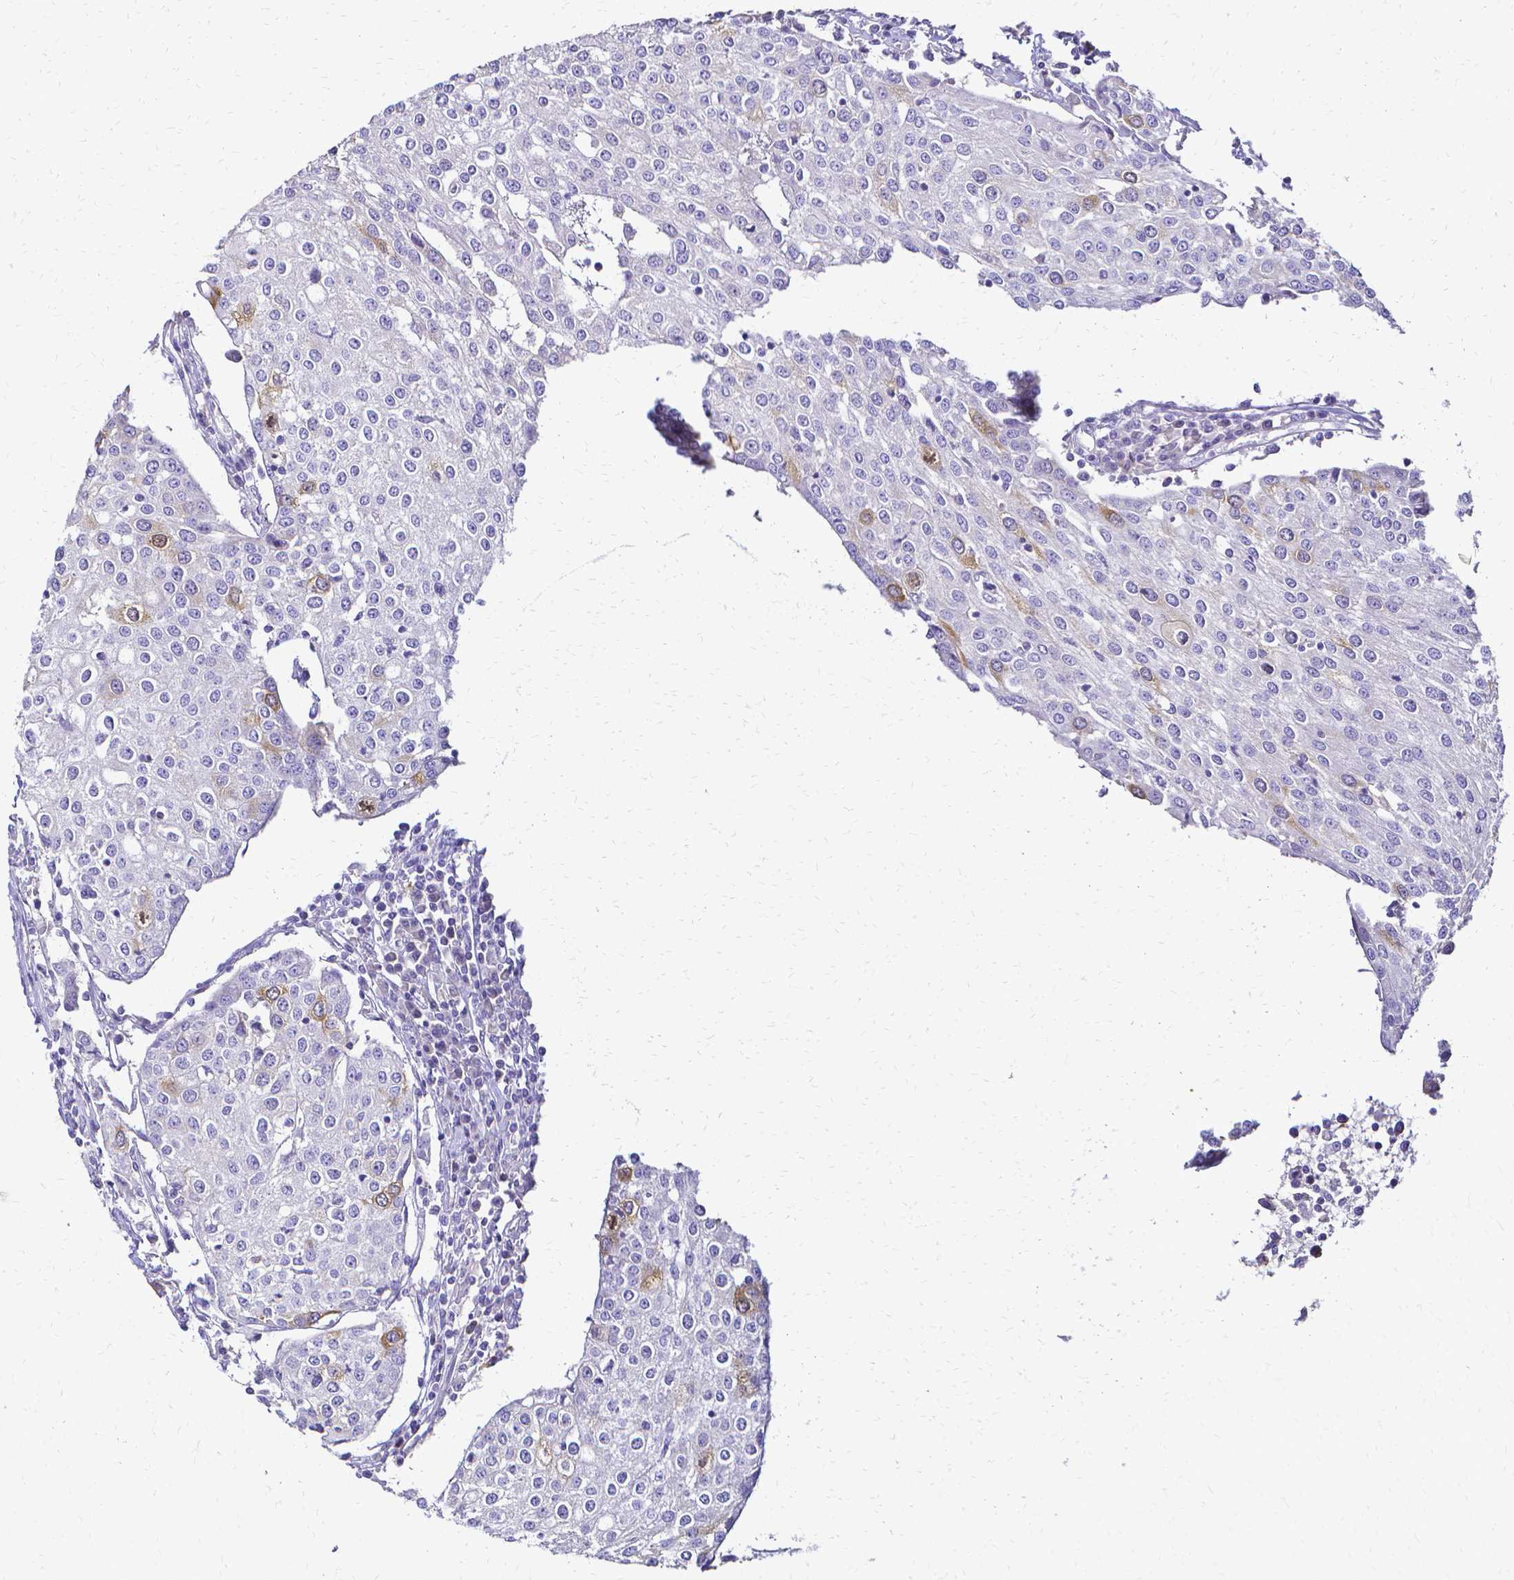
{"staining": {"intensity": "weak", "quantity": "<25%", "location": "cytoplasmic/membranous"}, "tissue": "urothelial cancer", "cell_type": "Tumor cells", "image_type": "cancer", "snomed": [{"axis": "morphology", "description": "Urothelial carcinoma, High grade"}, {"axis": "topography", "description": "Urinary bladder"}], "caption": "Immunohistochemistry micrograph of neoplastic tissue: urothelial carcinoma (high-grade) stained with DAB (3,3'-diaminobenzidine) displays no significant protein expression in tumor cells.", "gene": "CCNB1", "patient": {"sex": "female", "age": 85}}